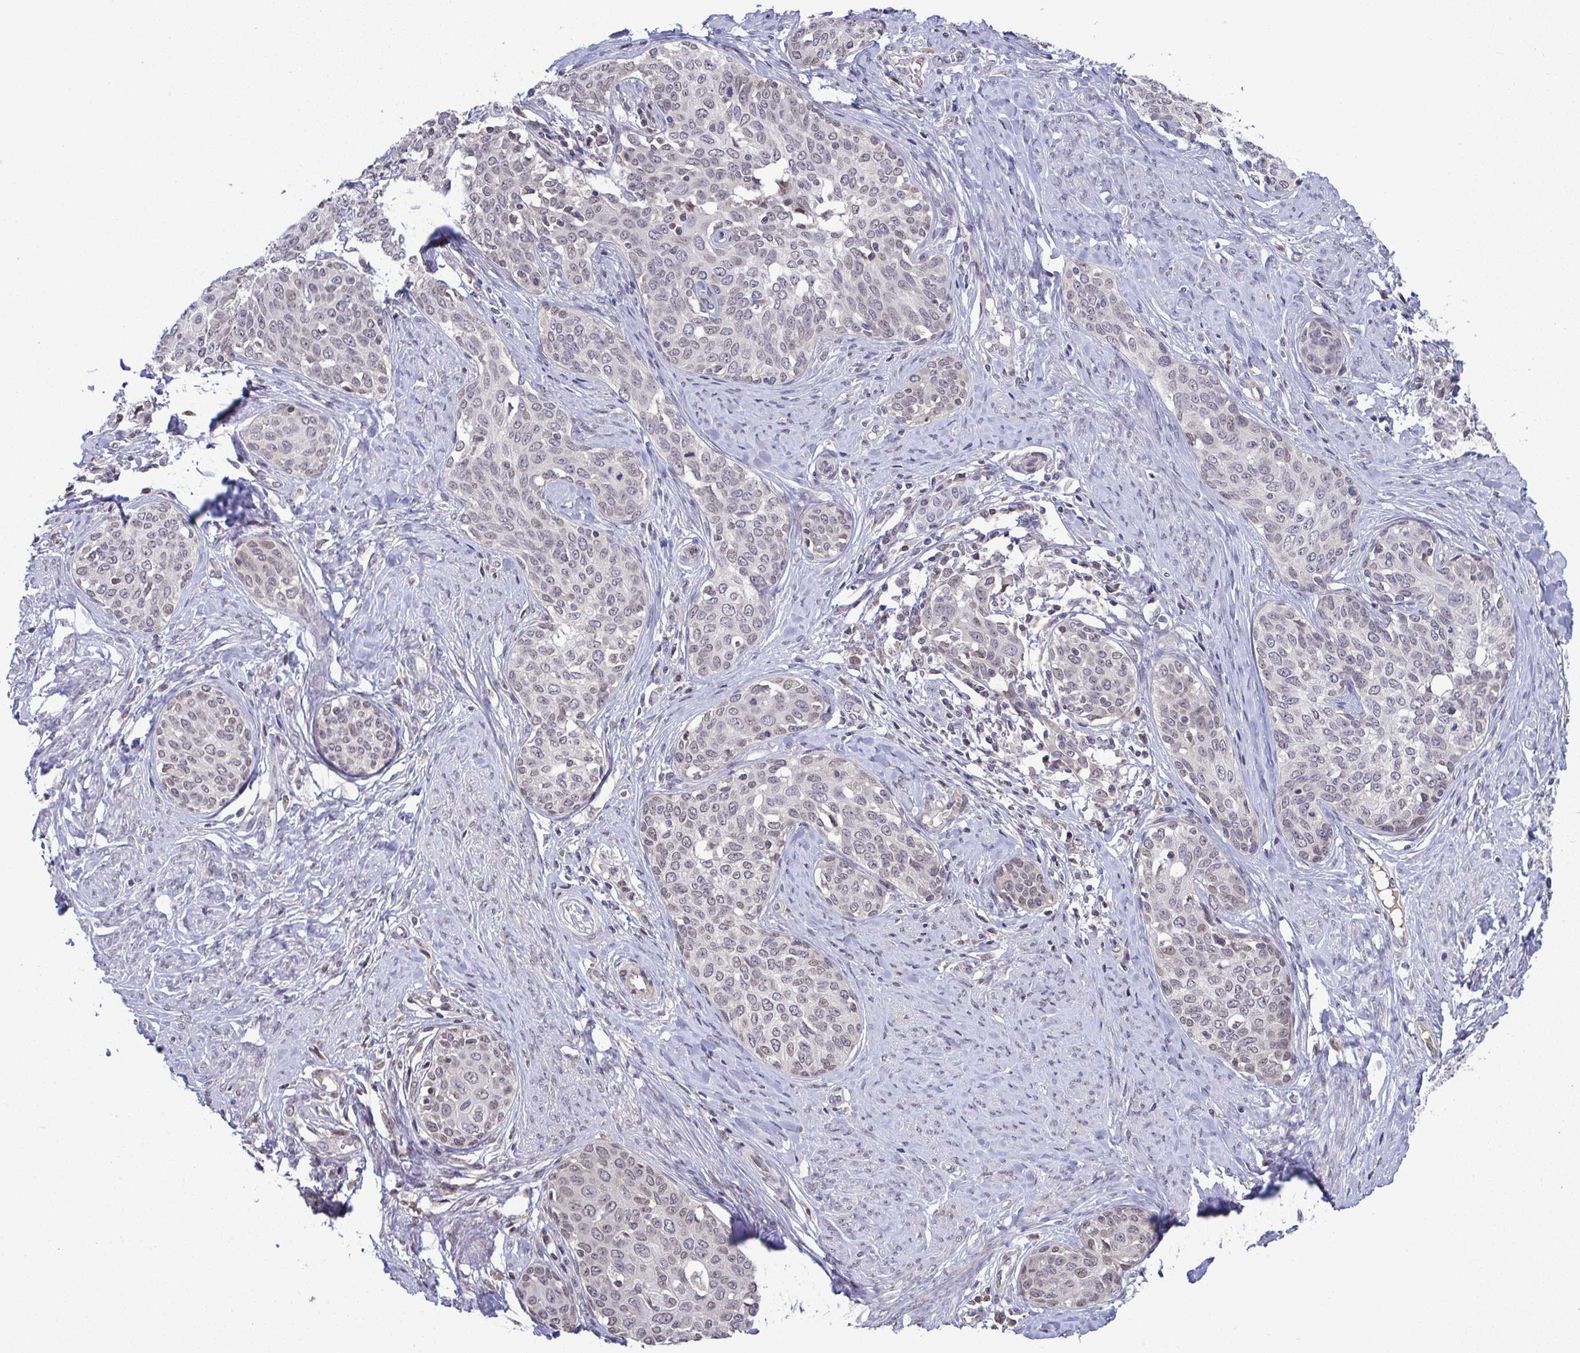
{"staining": {"intensity": "weak", "quantity": "25%-75%", "location": "nuclear"}, "tissue": "cervical cancer", "cell_type": "Tumor cells", "image_type": "cancer", "snomed": [{"axis": "morphology", "description": "Squamous cell carcinoma, NOS"}, {"axis": "morphology", "description": "Adenocarcinoma, NOS"}, {"axis": "topography", "description": "Cervix"}], "caption": "This photomicrograph shows immunohistochemistry staining of human cervical cancer (adenocarcinoma), with low weak nuclear expression in about 25%-75% of tumor cells.", "gene": "C9orf64", "patient": {"sex": "female", "age": 52}}